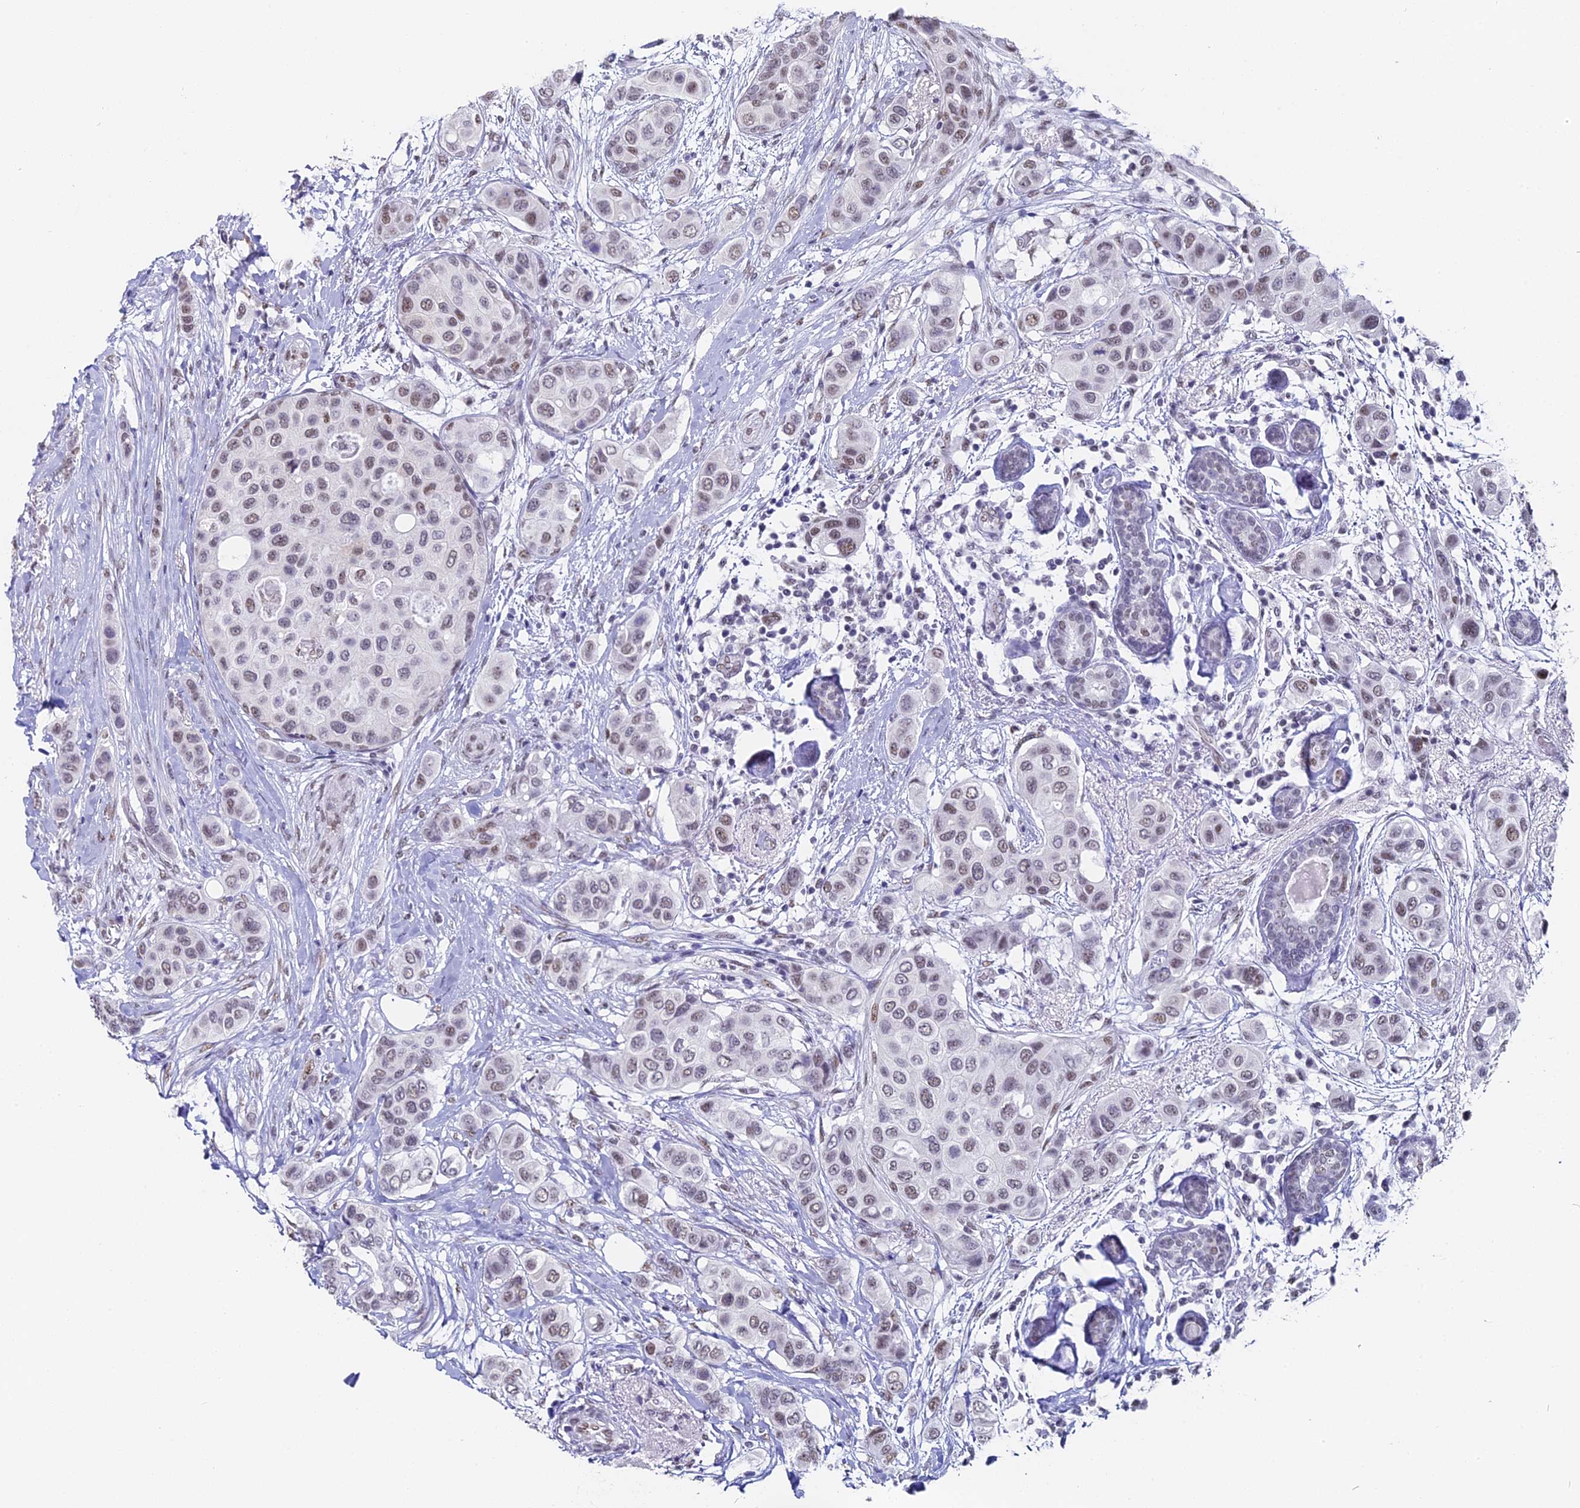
{"staining": {"intensity": "moderate", "quantity": "25%-75%", "location": "nuclear"}, "tissue": "breast cancer", "cell_type": "Tumor cells", "image_type": "cancer", "snomed": [{"axis": "morphology", "description": "Lobular carcinoma"}, {"axis": "topography", "description": "Breast"}], "caption": "Approximately 25%-75% of tumor cells in breast lobular carcinoma show moderate nuclear protein expression as visualized by brown immunohistochemical staining.", "gene": "CD2BP2", "patient": {"sex": "female", "age": 51}}